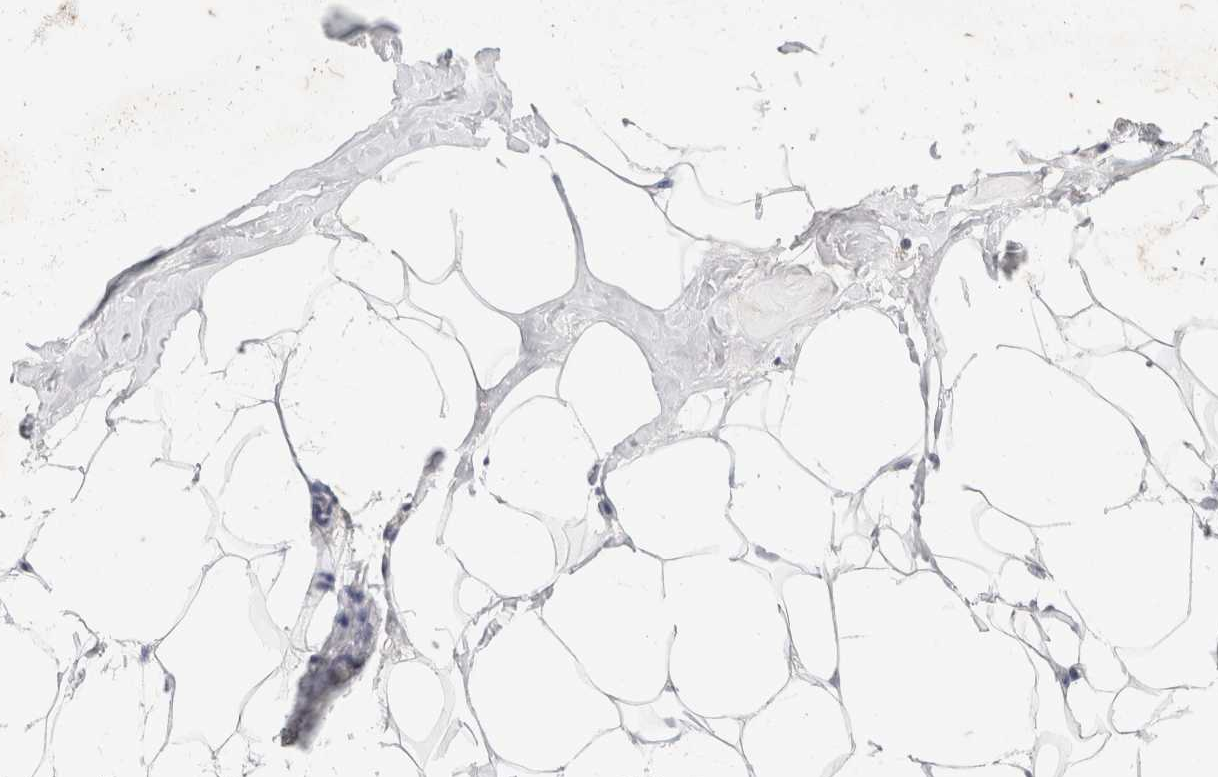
{"staining": {"intensity": "negative", "quantity": "none", "location": "none"}, "tissue": "adipose tissue", "cell_type": "Adipocytes", "image_type": "normal", "snomed": [{"axis": "morphology", "description": "Normal tissue, NOS"}, {"axis": "morphology", "description": "Fibrosis, NOS"}, {"axis": "topography", "description": "Breast"}, {"axis": "topography", "description": "Adipose tissue"}], "caption": "Immunohistochemistry histopathology image of unremarkable adipose tissue: adipose tissue stained with DAB (3,3'-diaminobenzidine) exhibits no significant protein expression in adipocytes. Nuclei are stained in blue.", "gene": "MPP2", "patient": {"sex": "female", "age": 39}}